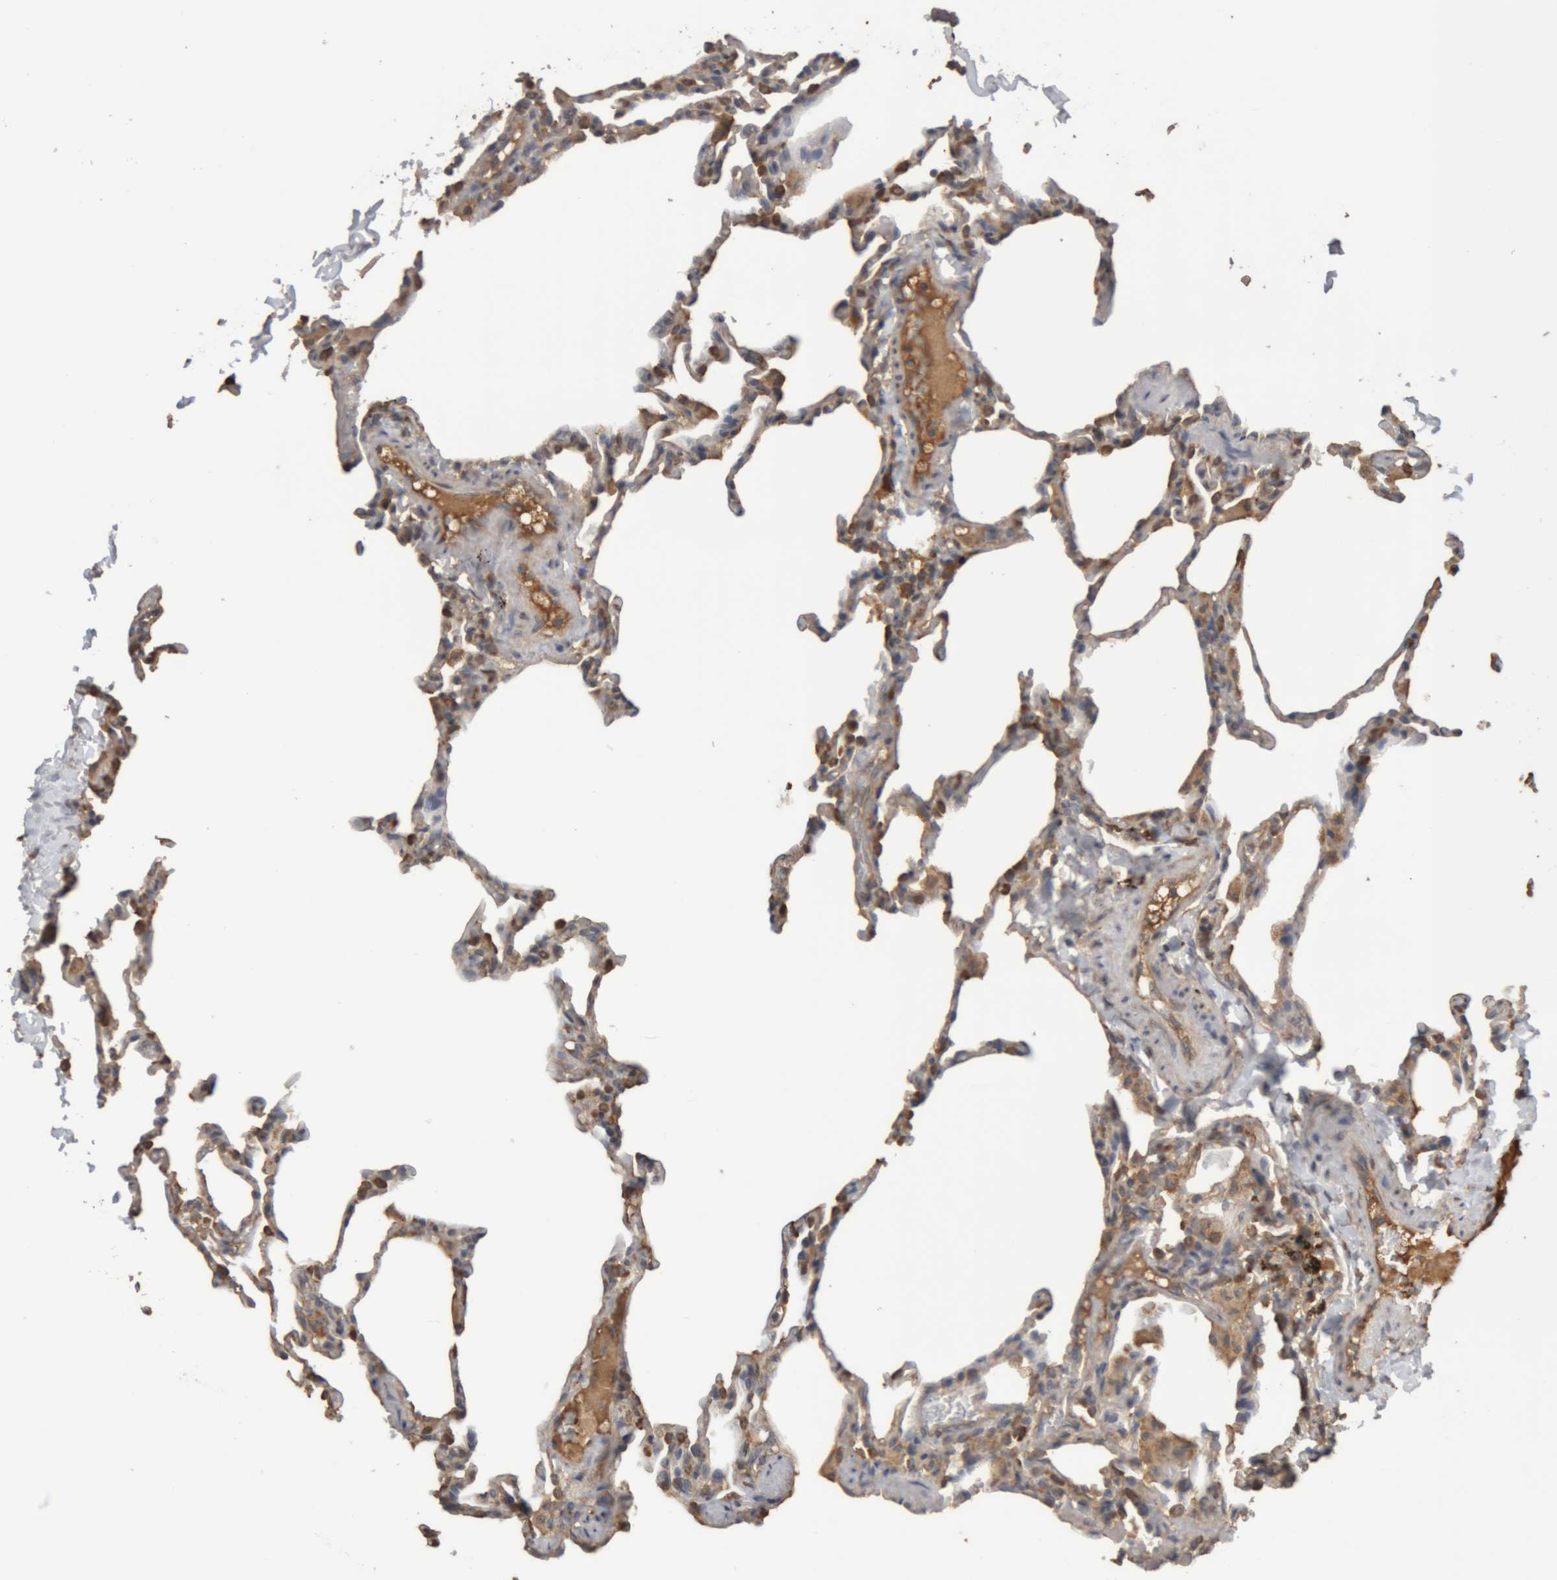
{"staining": {"intensity": "moderate", "quantity": ">75%", "location": "cytoplasmic/membranous"}, "tissue": "lung", "cell_type": "Alveolar cells", "image_type": "normal", "snomed": [{"axis": "morphology", "description": "Normal tissue, NOS"}, {"axis": "topography", "description": "Lung"}], "caption": "Immunohistochemistry histopathology image of normal lung: human lung stained using IHC displays medium levels of moderate protein expression localized specifically in the cytoplasmic/membranous of alveolar cells, appearing as a cytoplasmic/membranous brown color.", "gene": "TMED7", "patient": {"sex": "male", "age": 20}}